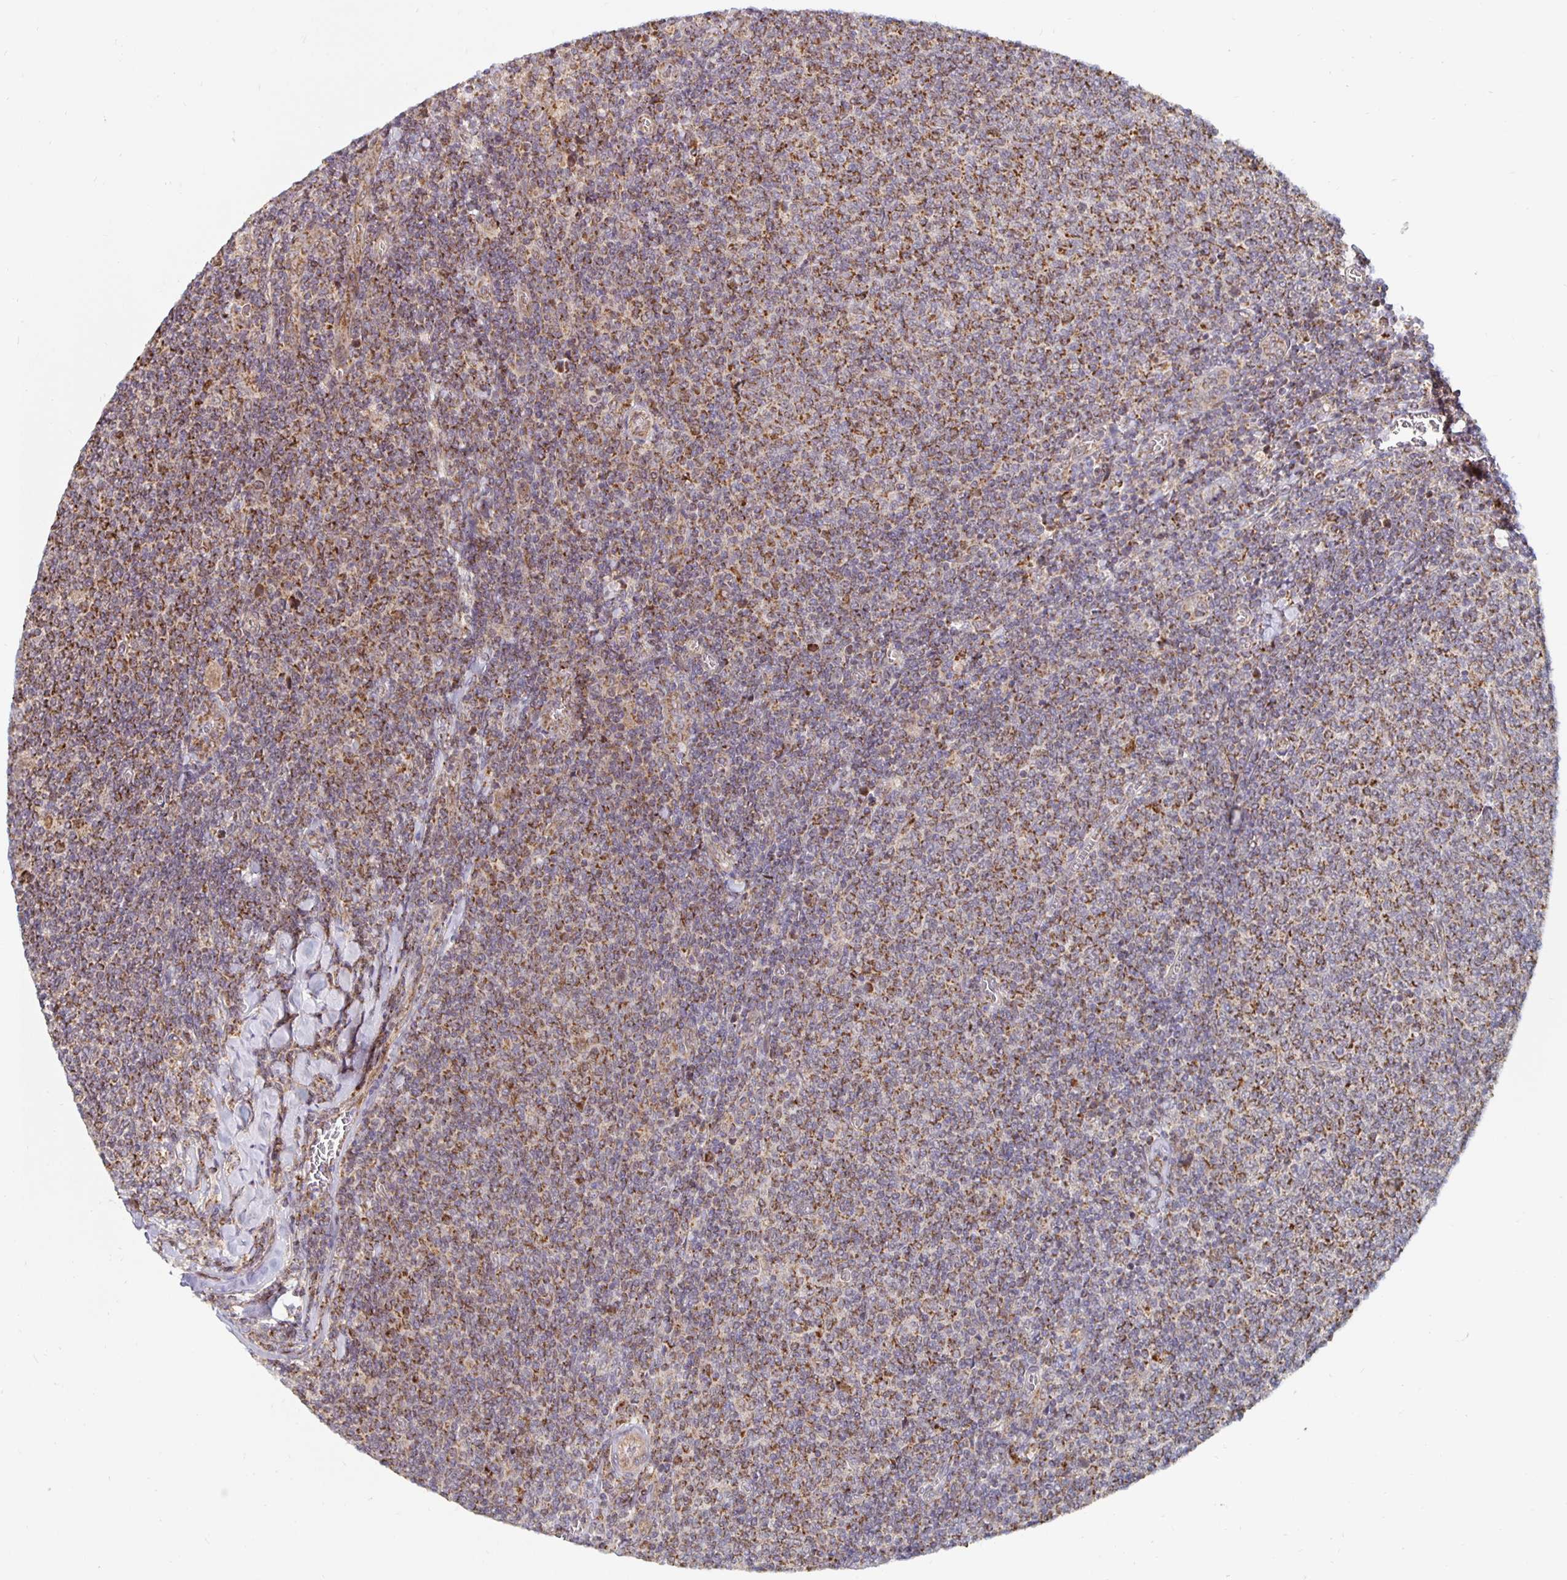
{"staining": {"intensity": "moderate", "quantity": ">75%", "location": "cytoplasmic/membranous"}, "tissue": "lymphoma", "cell_type": "Tumor cells", "image_type": "cancer", "snomed": [{"axis": "morphology", "description": "Malignant lymphoma, non-Hodgkin's type, Low grade"}, {"axis": "topography", "description": "Lymph node"}], "caption": "Tumor cells display medium levels of moderate cytoplasmic/membranous staining in approximately >75% of cells in human low-grade malignant lymphoma, non-Hodgkin's type. (IHC, brightfield microscopy, high magnification).", "gene": "MRPL28", "patient": {"sex": "male", "age": 52}}